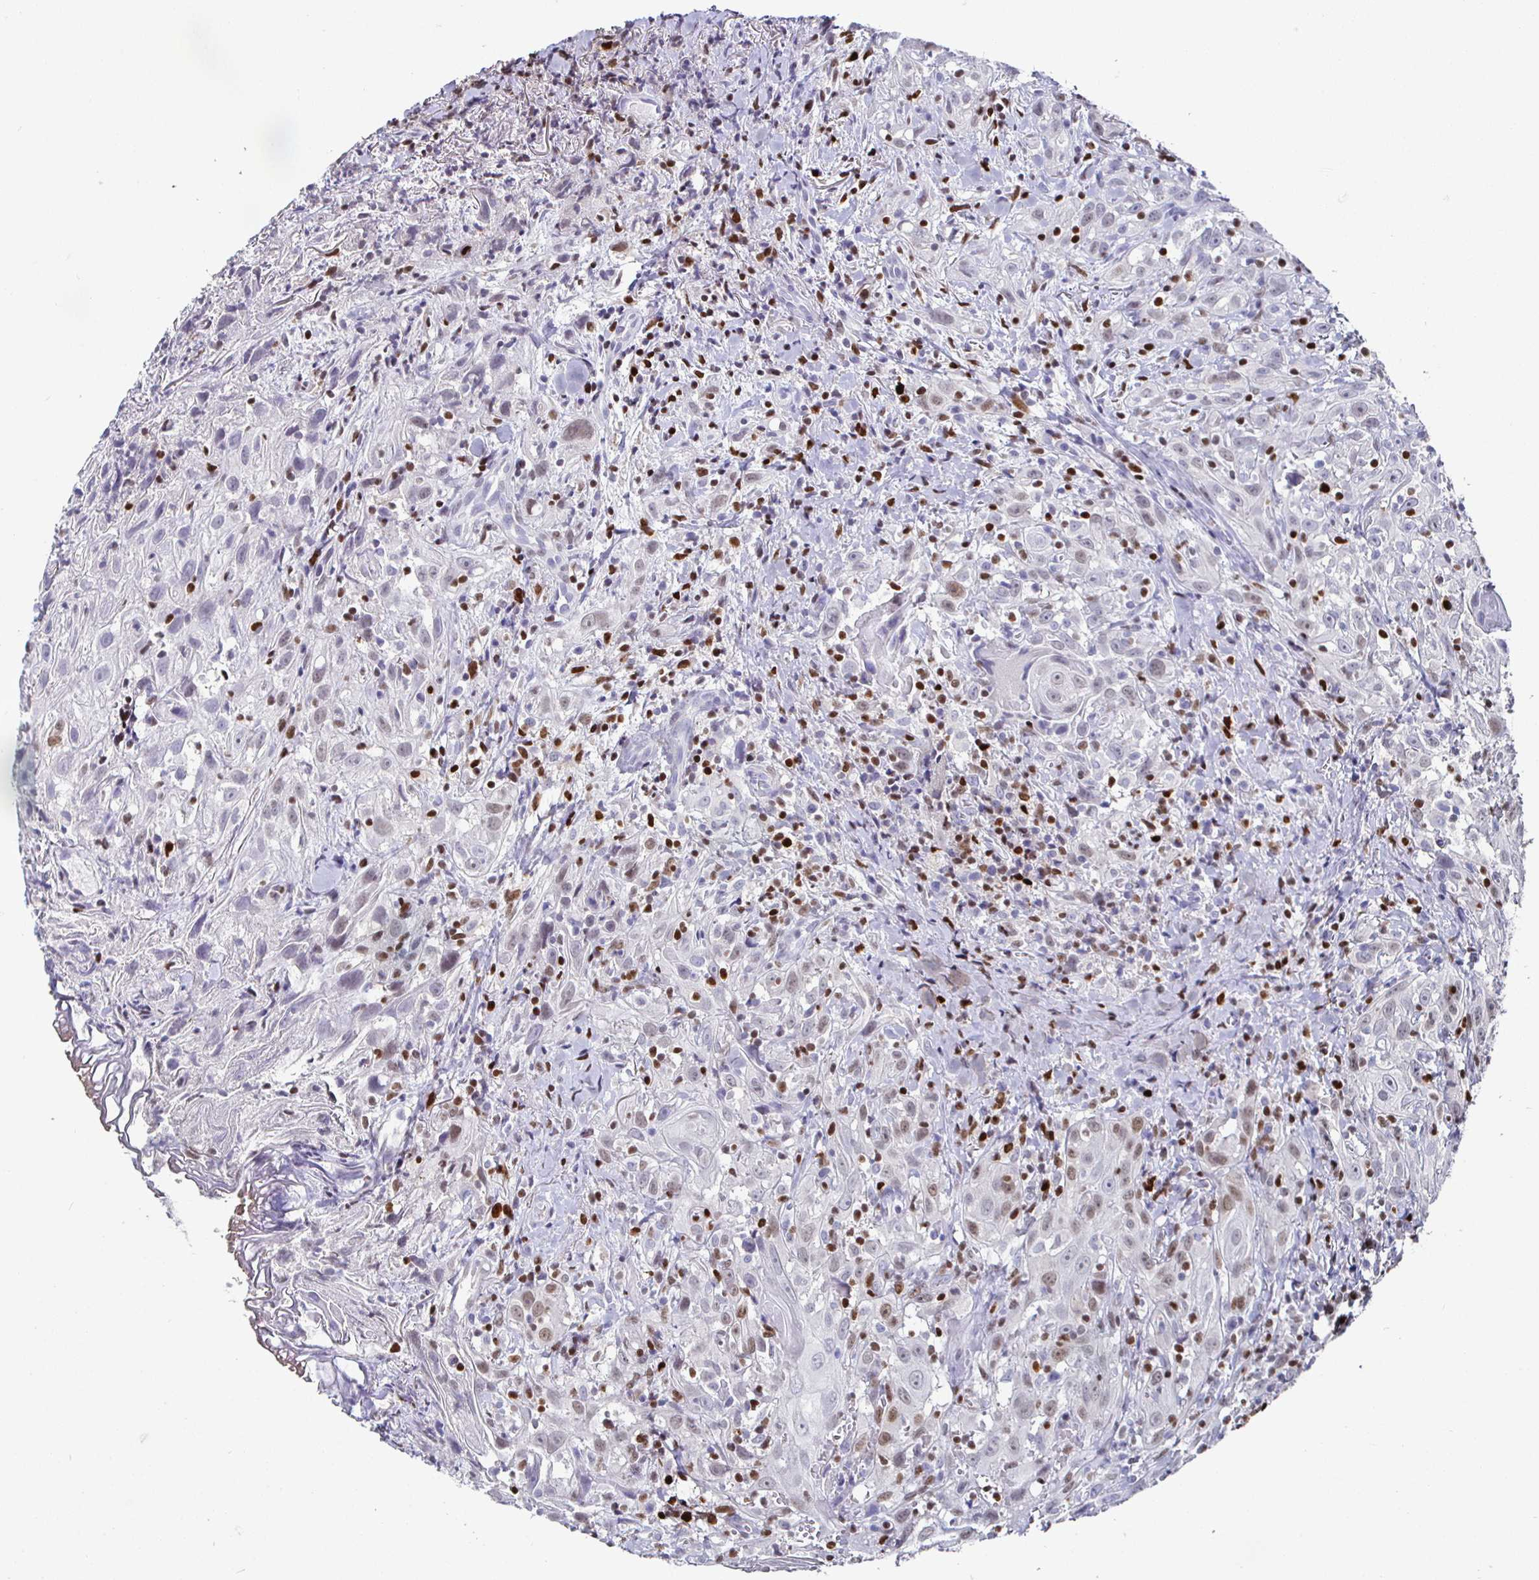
{"staining": {"intensity": "weak", "quantity": "<25%", "location": "nuclear"}, "tissue": "head and neck cancer", "cell_type": "Tumor cells", "image_type": "cancer", "snomed": [{"axis": "morphology", "description": "Squamous cell carcinoma, NOS"}, {"axis": "topography", "description": "Head-Neck"}], "caption": "Photomicrograph shows no protein staining in tumor cells of head and neck squamous cell carcinoma tissue.", "gene": "RUNX2", "patient": {"sex": "female", "age": 95}}